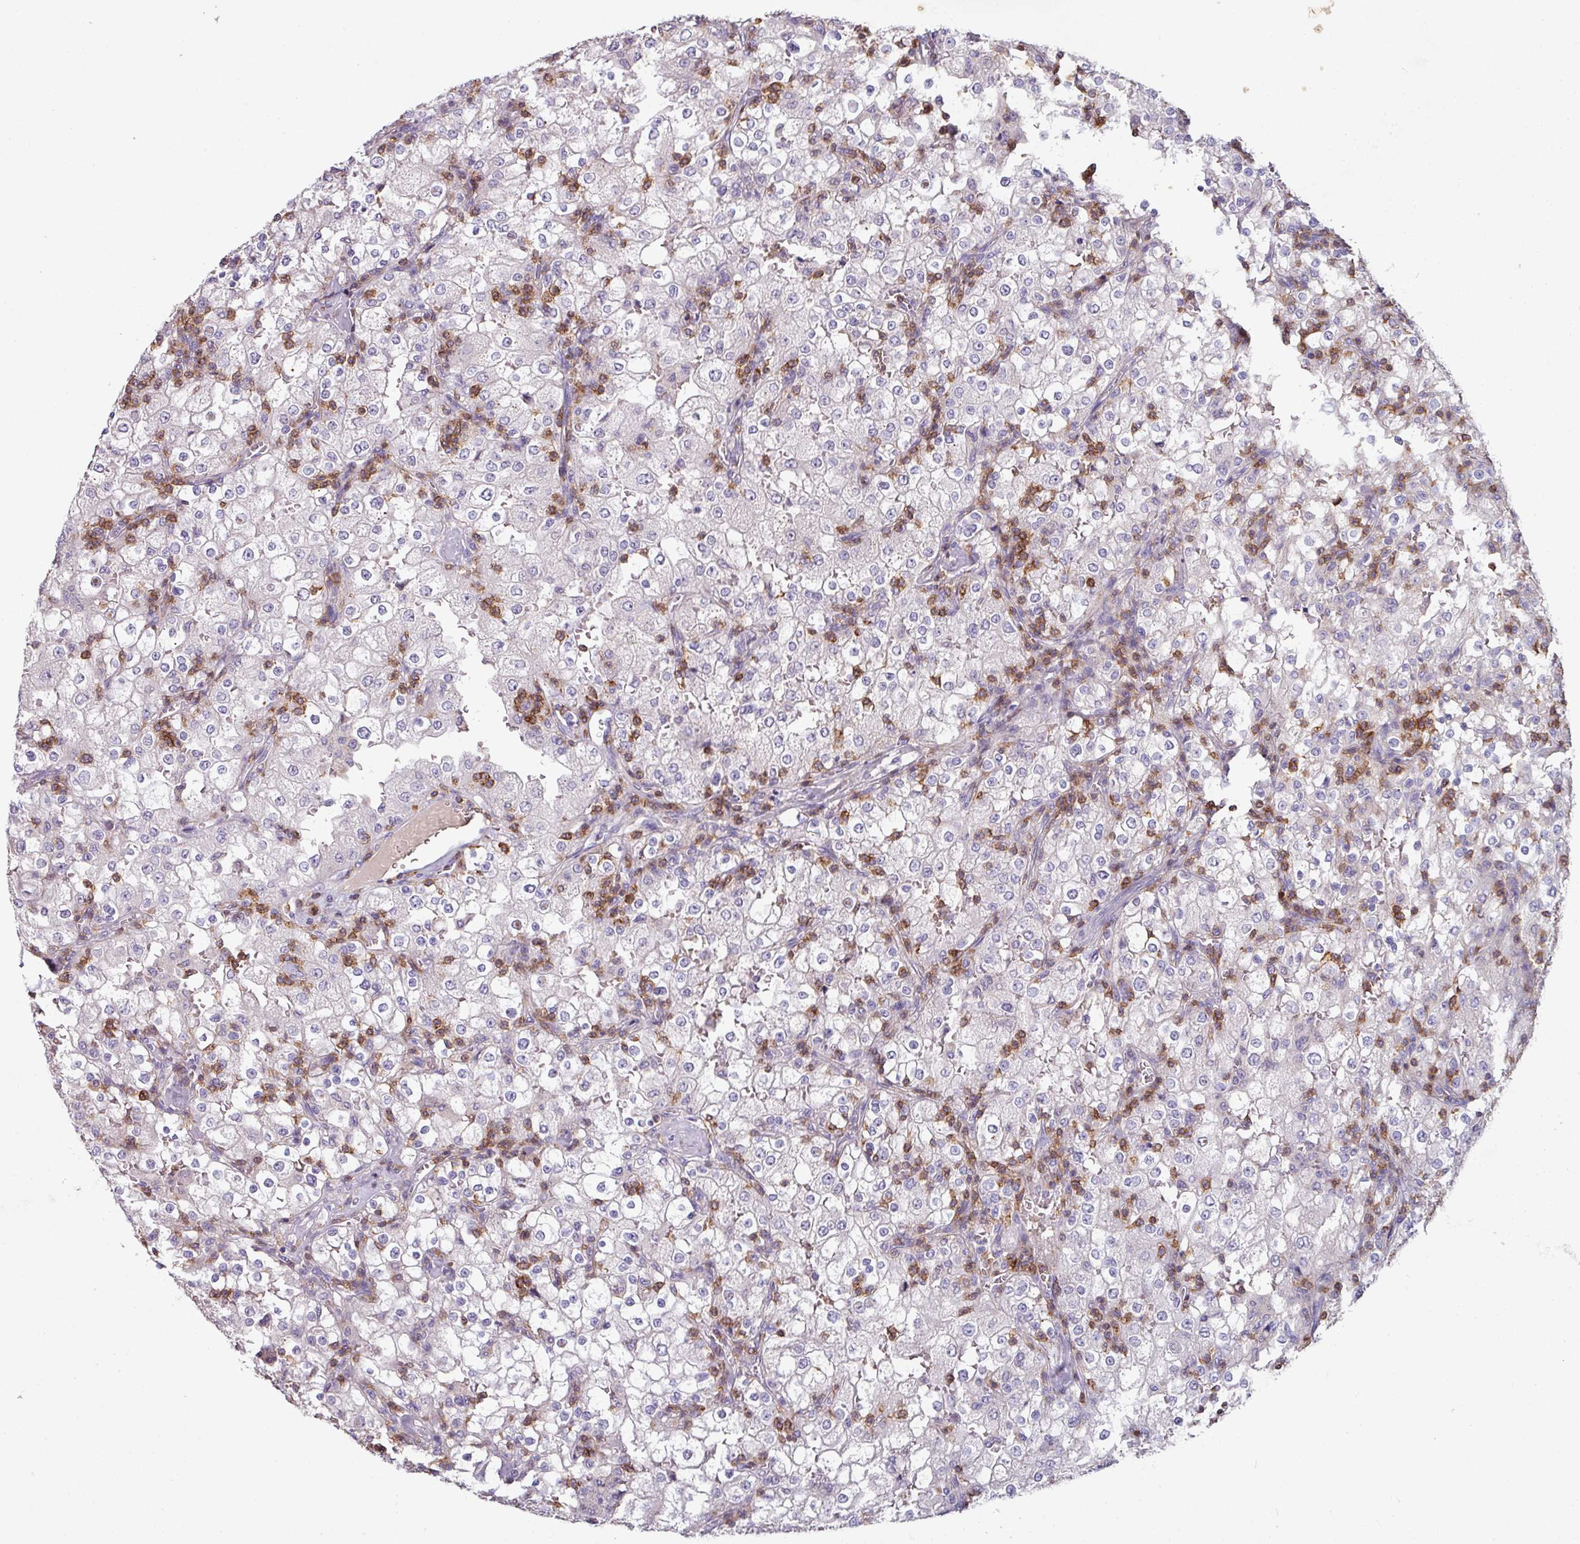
{"staining": {"intensity": "negative", "quantity": "none", "location": "none"}, "tissue": "renal cancer", "cell_type": "Tumor cells", "image_type": "cancer", "snomed": [{"axis": "morphology", "description": "Adenocarcinoma, NOS"}, {"axis": "topography", "description": "Kidney"}], "caption": "IHC histopathology image of neoplastic tissue: human renal cancer stained with DAB demonstrates no significant protein expression in tumor cells.", "gene": "CD3G", "patient": {"sex": "female", "age": 74}}